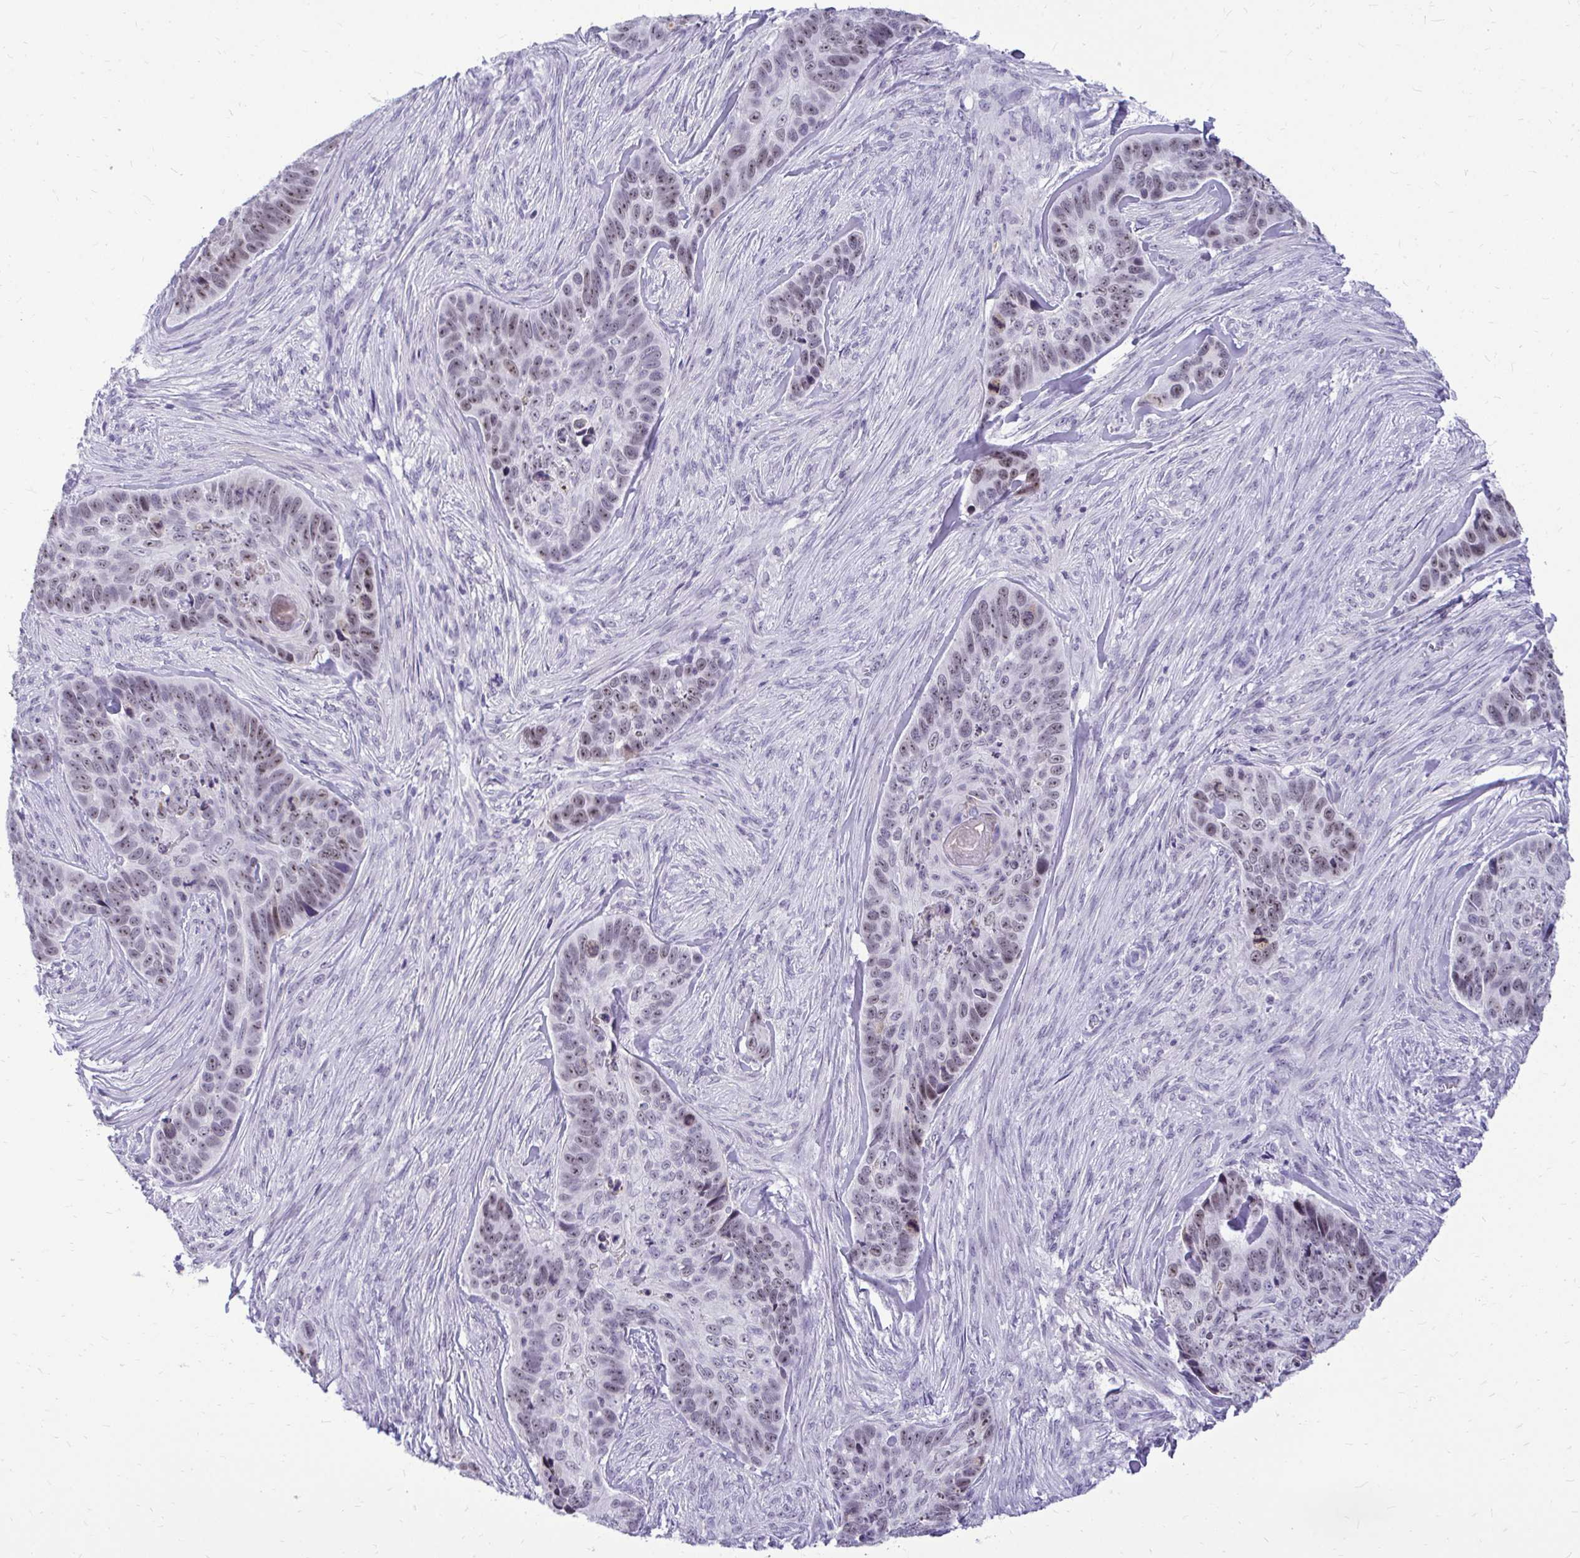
{"staining": {"intensity": "weak", "quantity": "25%-75%", "location": "nuclear"}, "tissue": "skin cancer", "cell_type": "Tumor cells", "image_type": "cancer", "snomed": [{"axis": "morphology", "description": "Basal cell carcinoma"}, {"axis": "topography", "description": "Skin"}], "caption": "Brown immunohistochemical staining in human skin cancer (basal cell carcinoma) exhibits weak nuclear staining in approximately 25%-75% of tumor cells.", "gene": "NIFK", "patient": {"sex": "female", "age": 82}}